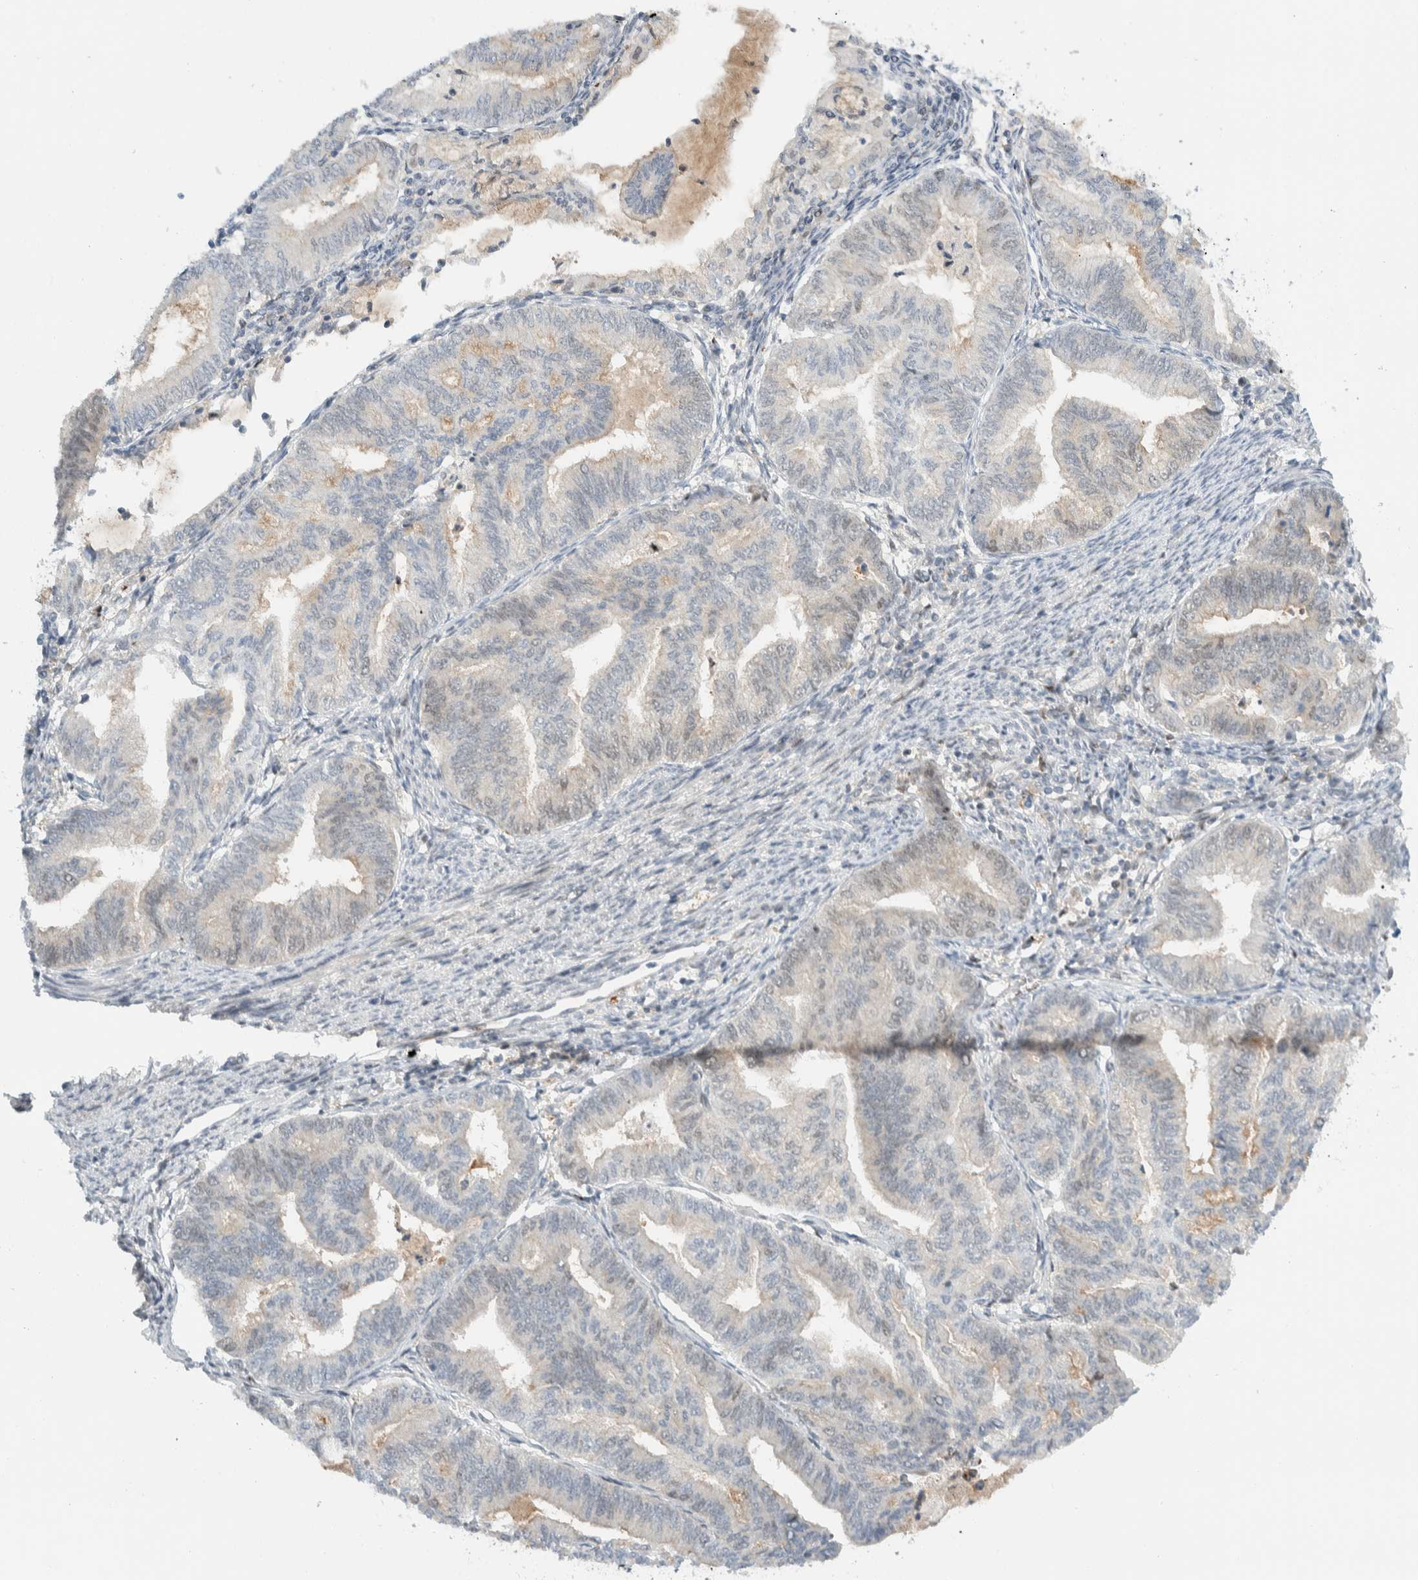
{"staining": {"intensity": "weak", "quantity": "<25%", "location": "cytoplasmic/membranous"}, "tissue": "endometrial cancer", "cell_type": "Tumor cells", "image_type": "cancer", "snomed": [{"axis": "morphology", "description": "Adenocarcinoma, NOS"}, {"axis": "topography", "description": "Endometrium"}], "caption": "This is a histopathology image of immunohistochemistry (IHC) staining of adenocarcinoma (endometrial), which shows no expression in tumor cells. (Immunohistochemistry (ihc), brightfield microscopy, high magnification).", "gene": "NCR3LG1", "patient": {"sex": "female", "age": 79}}